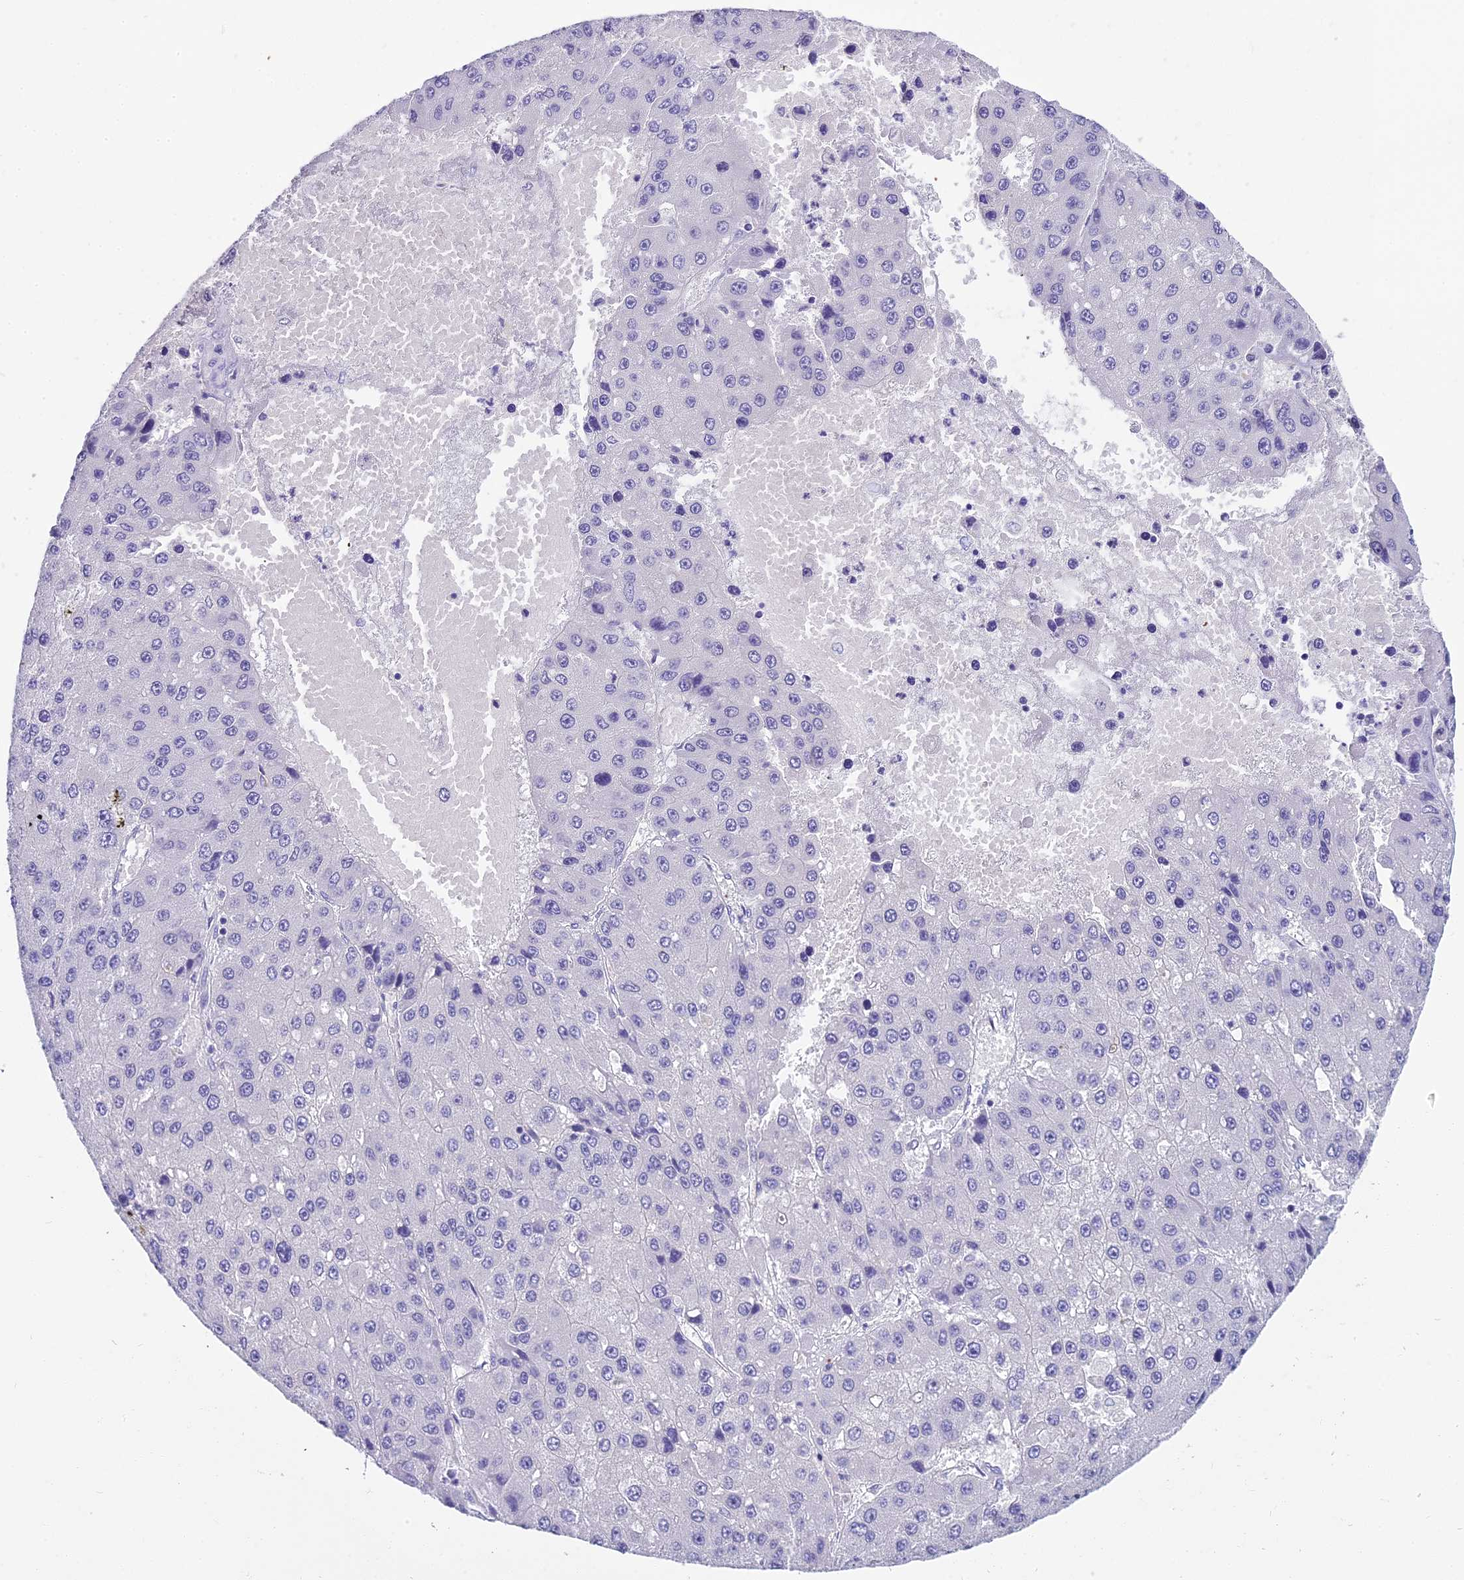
{"staining": {"intensity": "negative", "quantity": "none", "location": "none"}, "tissue": "liver cancer", "cell_type": "Tumor cells", "image_type": "cancer", "snomed": [{"axis": "morphology", "description": "Carcinoma, Hepatocellular, NOS"}, {"axis": "topography", "description": "Liver"}], "caption": "The immunohistochemistry (IHC) histopathology image has no significant staining in tumor cells of liver hepatocellular carcinoma tissue.", "gene": "NINJ1", "patient": {"sex": "female", "age": 73}}